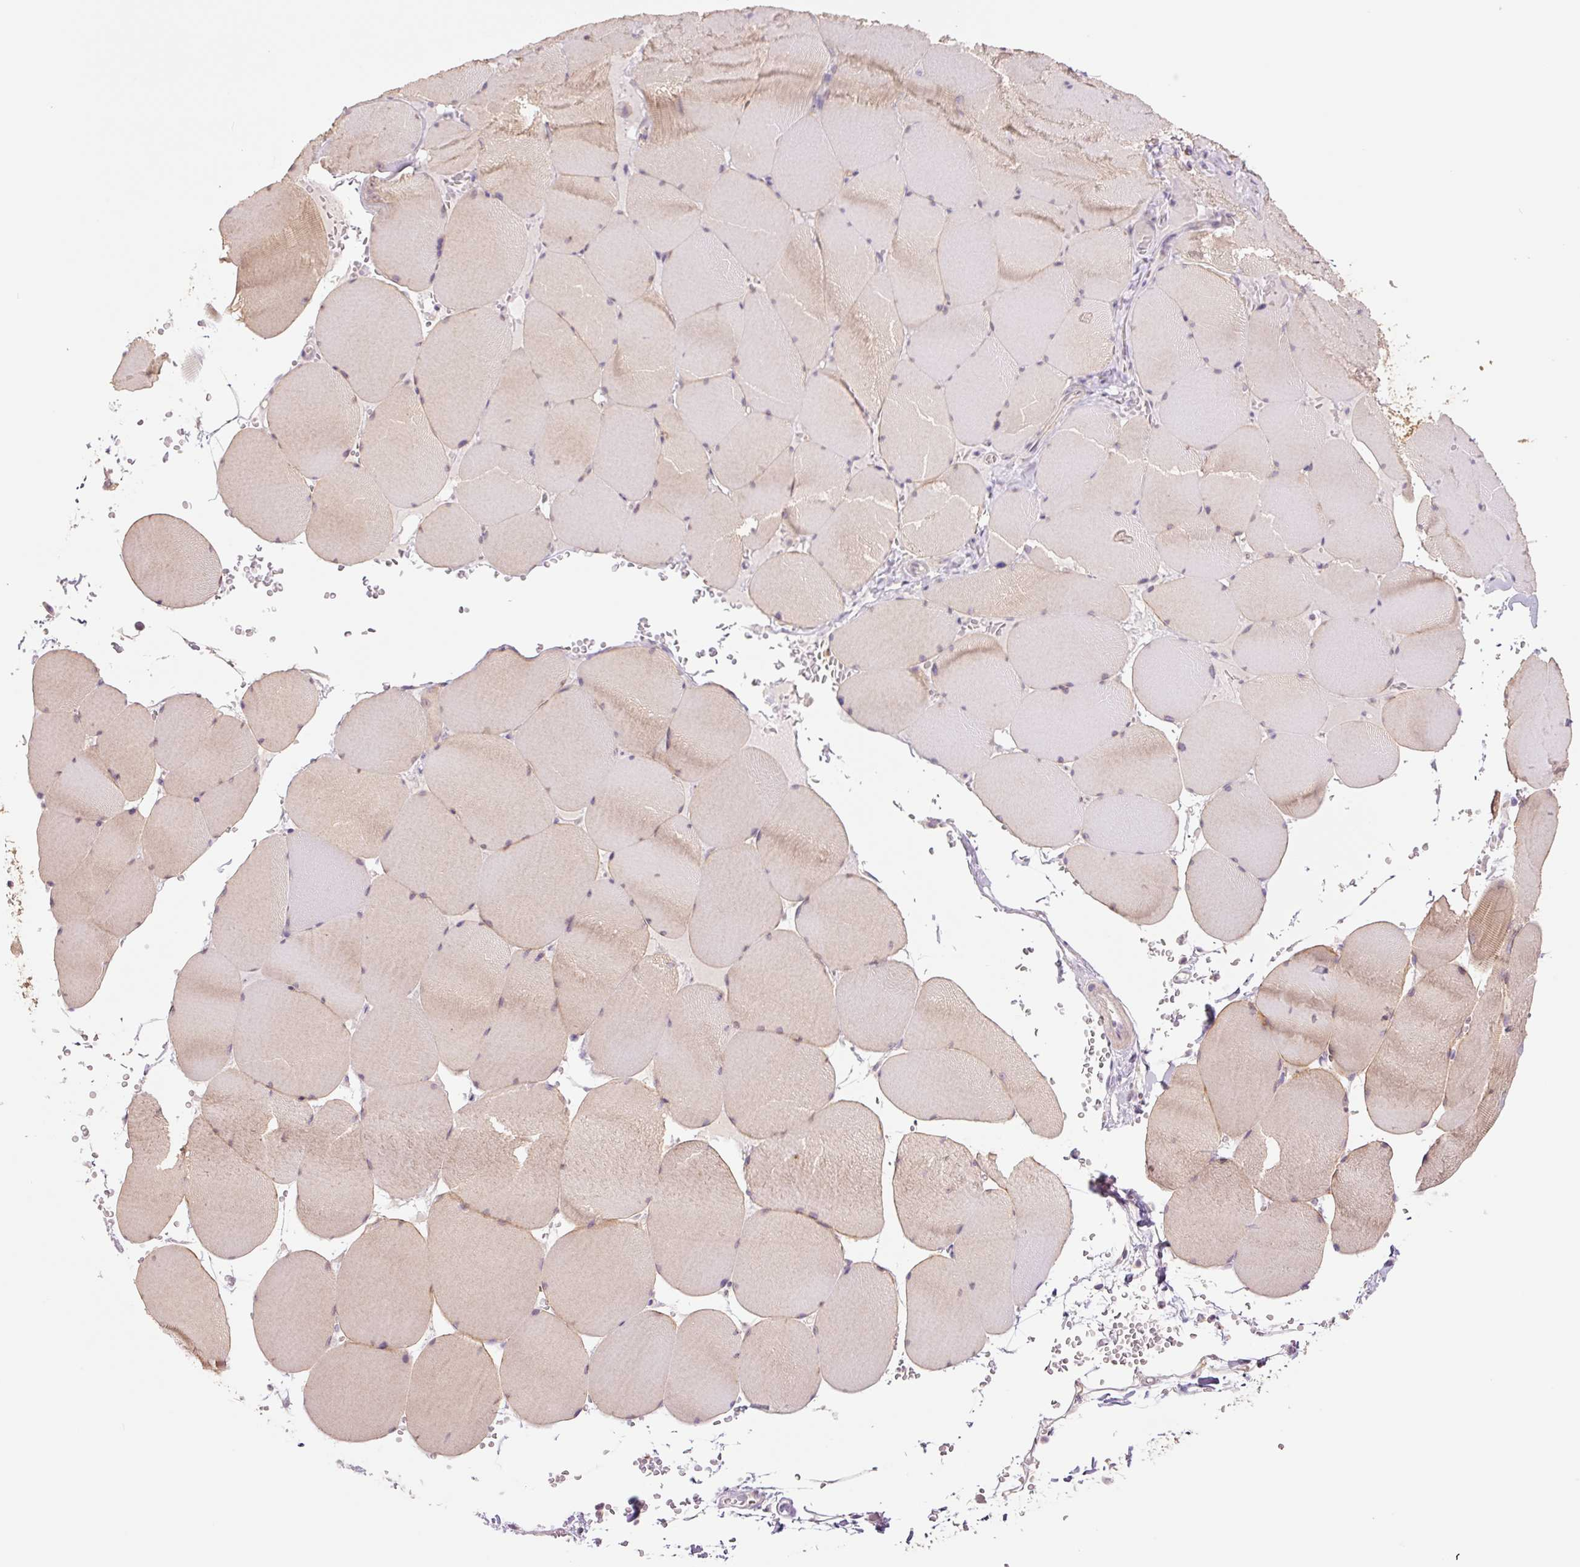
{"staining": {"intensity": "moderate", "quantity": ">75%", "location": "cytoplasmic/membranous"}, "tissue": "skeletal muscle", "cell_type": "Myocytes", "image_type": "normal", "snomed": [{"axis": "morphology", "description": "Normal tissue, NOS"}, {"axis": "topography", "description": "Skeletal muscle"}, {"axis": "topography", "description": "Head-Neck"}], "caption": "An immunohistochemistry photomicrograph of benign tissue is shown. Protein staining in brown labels moderate cytoplasmic/membranous positivity in skeletal muscle within myocytes.", "gene": "SLC1A4", "patient": {"sex": "male", "age": 66}}